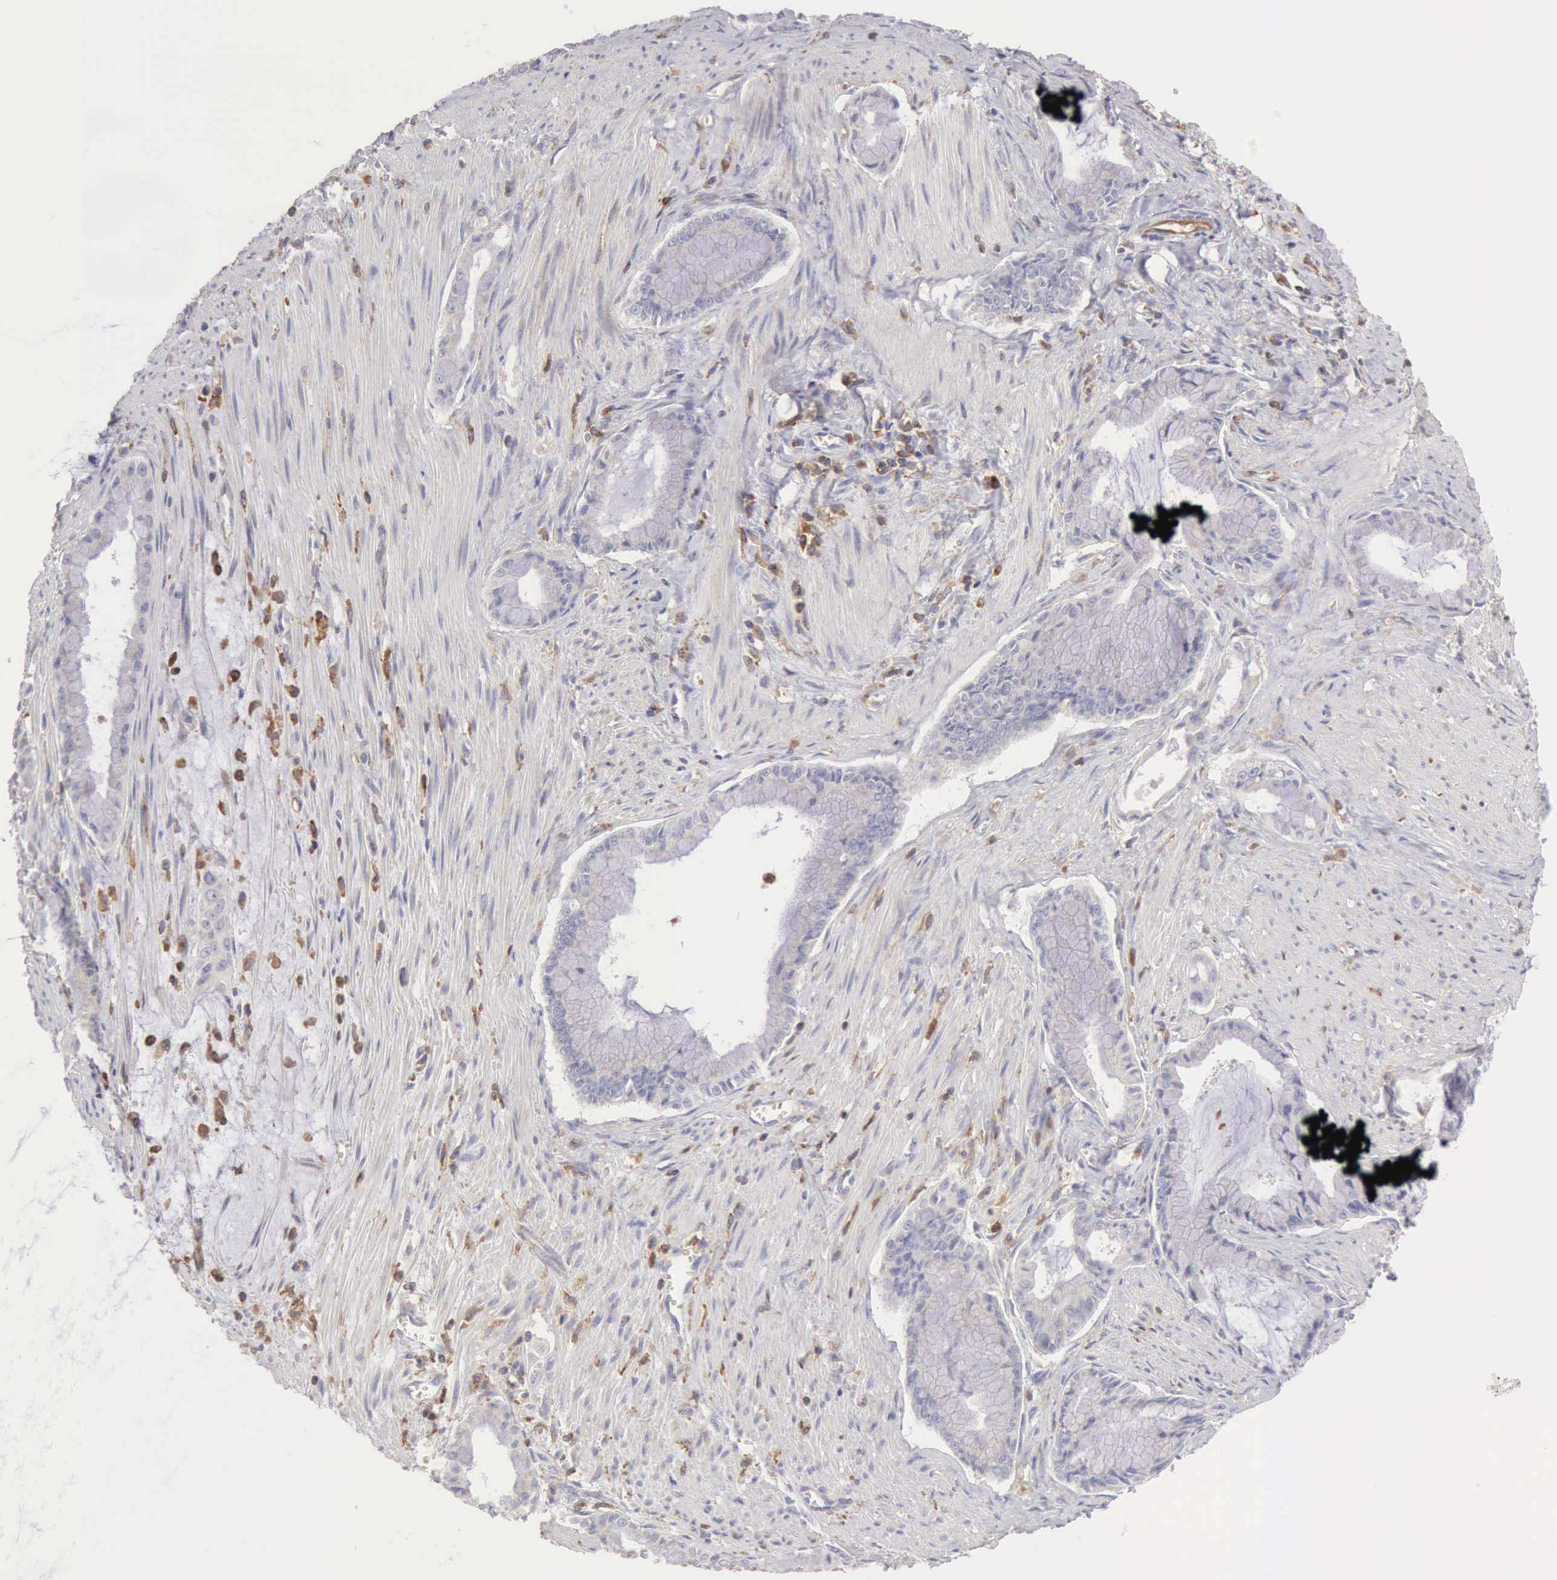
{"staining": {"intensity": "negative", "quantity": "none", "location": "none"}, "tissue": "pancreatic cancer", "cell_type": "Tumor cells", "image_type": "cancer", "snomed": [{"axis": "morphology", "description": "Adenocarcinoma, NOS"}, {"axis": "topography", "description": "Pancreas"}], "caption": "Immunohistochemistry (IHC) of pancreatic adenocarcinoma demonstrates no expression in tumor cells.", "gene": "ARHGAP4", "patient": {"sex": "male", "age": 59}}